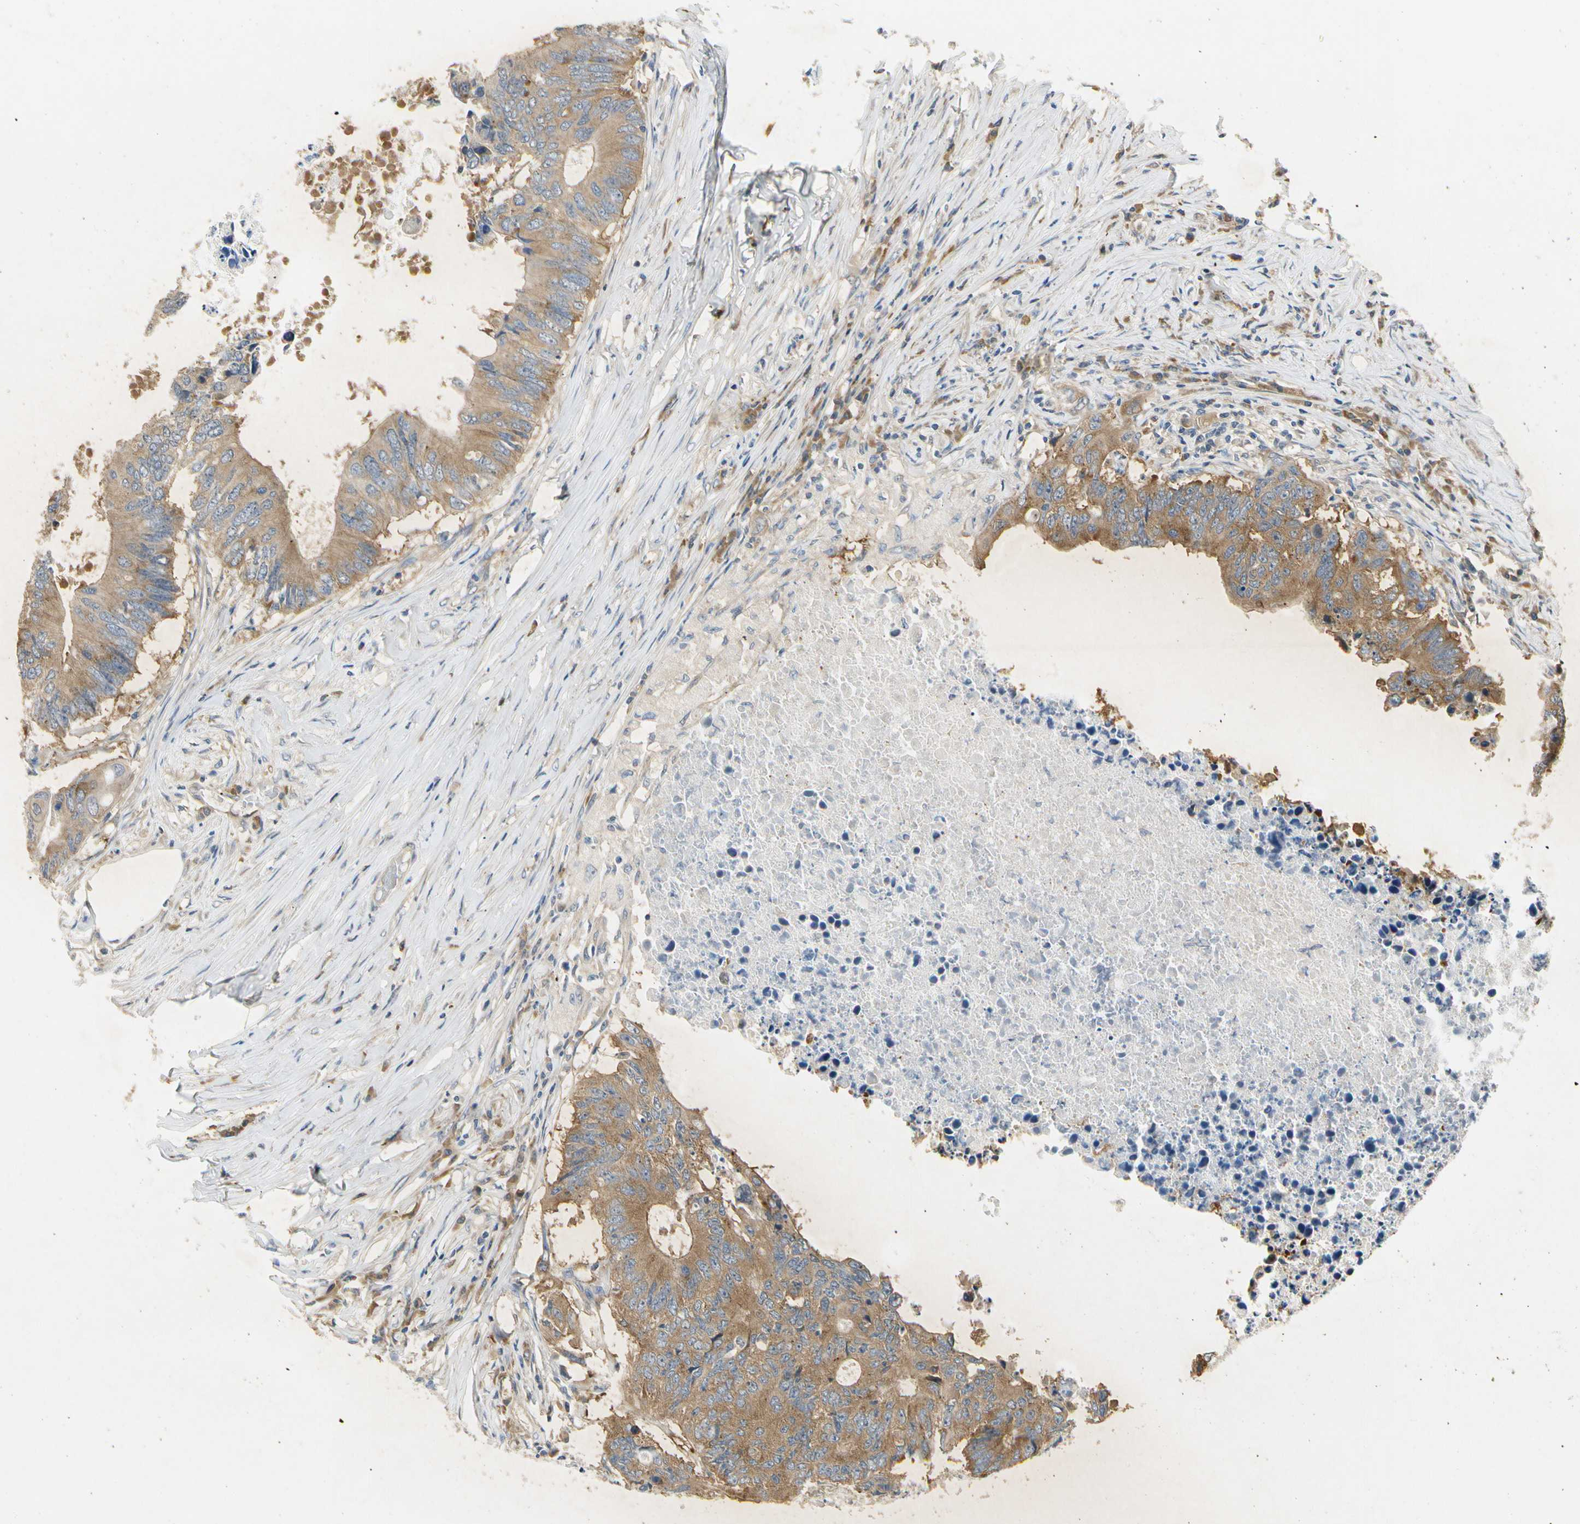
{"staining": {"intensity": "moderate", "quantity": ">75%", "location": "cytoplasmic/membranous"}, "tissue": "colorectal cancer", "cell_type": "Tumor cells", "image_type": "cancer", "snomed": [{"axis": "morphology", "description": "Adenocarcinoma, NOS"}, {"axis": "topography", "description": "Colon"}], "caption": "Human adenocarcinoma (colorectal) stained with a protein marker shows moderate staining in tumor cells.", "gene": "EIF1AX", "patient": {"sex": "male", "age": 71}}